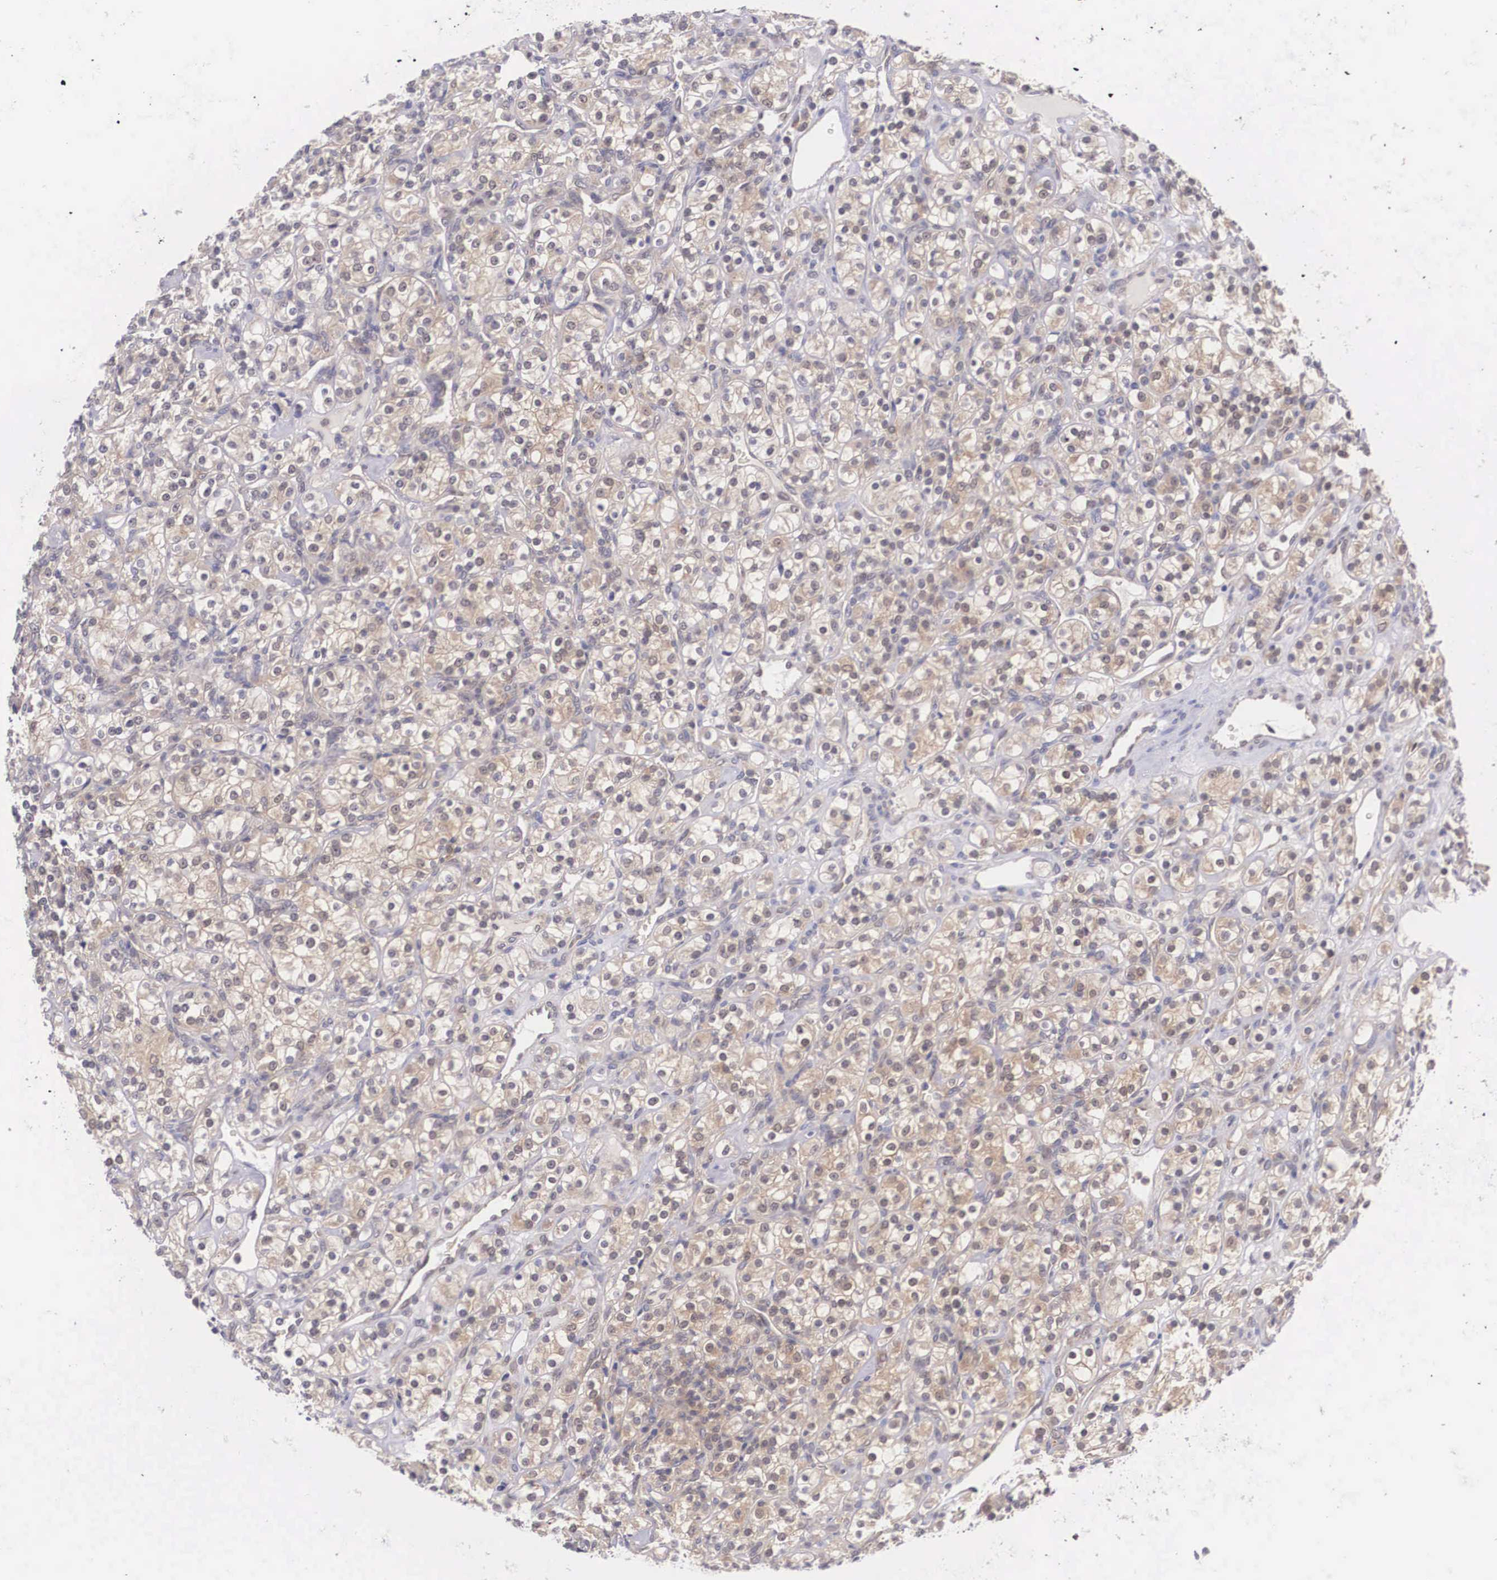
{"staining": {"intensity": "weak", "quantity": "<25%", "location": "cytoplasmic/membranous"}, "tissue": "renal cancer", "cell_type": "Tumor cells", "image_type": "cancer", "snomed": [{"axis": "morphology", "description": "Adenocarcinoma, NOS"}, {"axis": "topography", "description": "Kidney"}], "caption": "Renal cancer (adenocarcinoma) was stained to show a protein in brown. There is no significant positivity in tumor cells.", "gene": "IGBP1", "patient": {"sex": "male", "age": 77}}